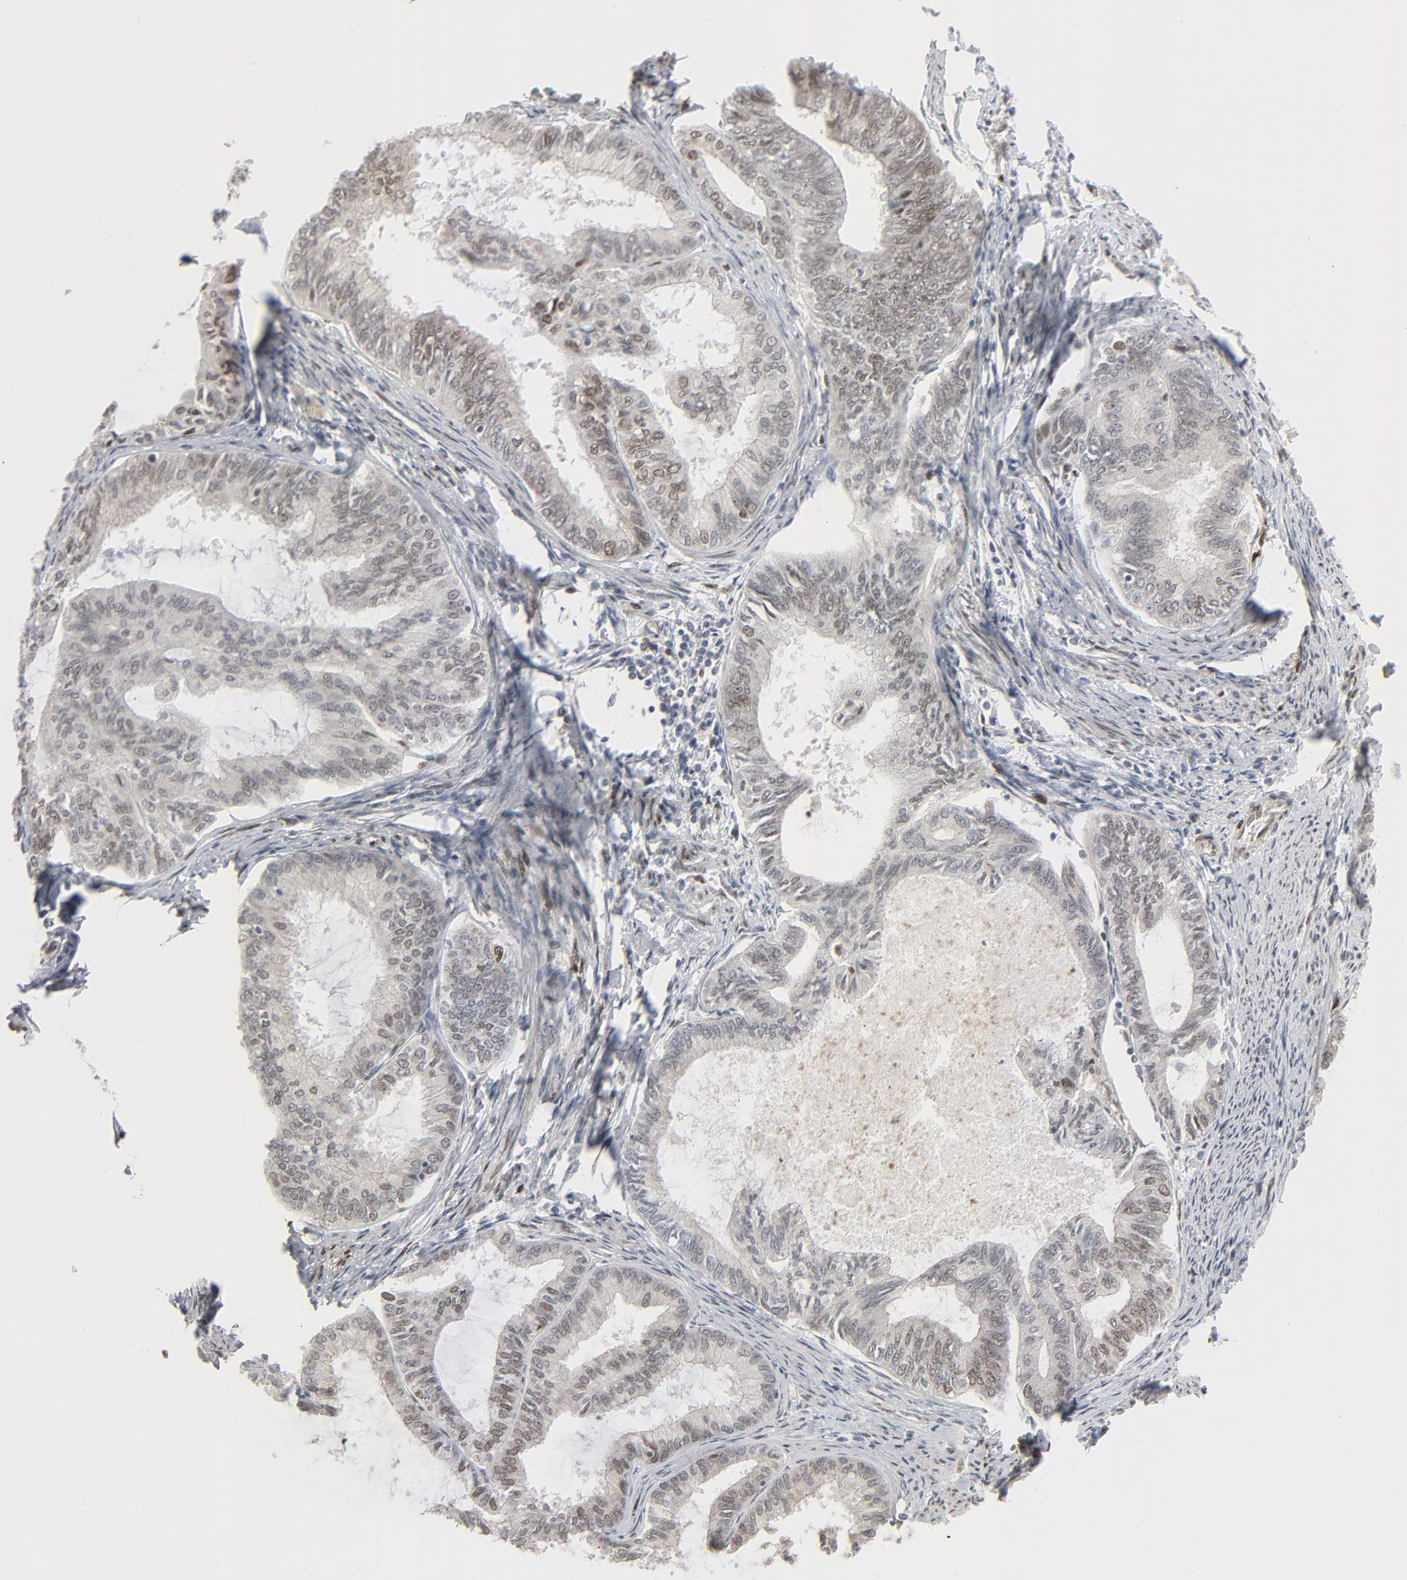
{"staining": {"intensity": "moderate", "quantity": "25%-75%", "location": "nuclear"}, "tissue": "endometrial cancer", "cell_type": "Tumor cells", "image_type": "cancer", "snomed": [{"axis": "morphology", "description": "Adenocarcinoma, NOS"}, {"axis": "topography", "description": "Endometrium"}], "caption": "The micrograph displays immunohistochemical staining of endometrial cancer (adenocarcinoma). There is moderate nuclear staining is appreciated in about 25%-75% of tumor cells. (IHC, brightfield microscopy, high magnification).", "gene": "CUX1", "patient": {"sex": "female", "age": 86}}